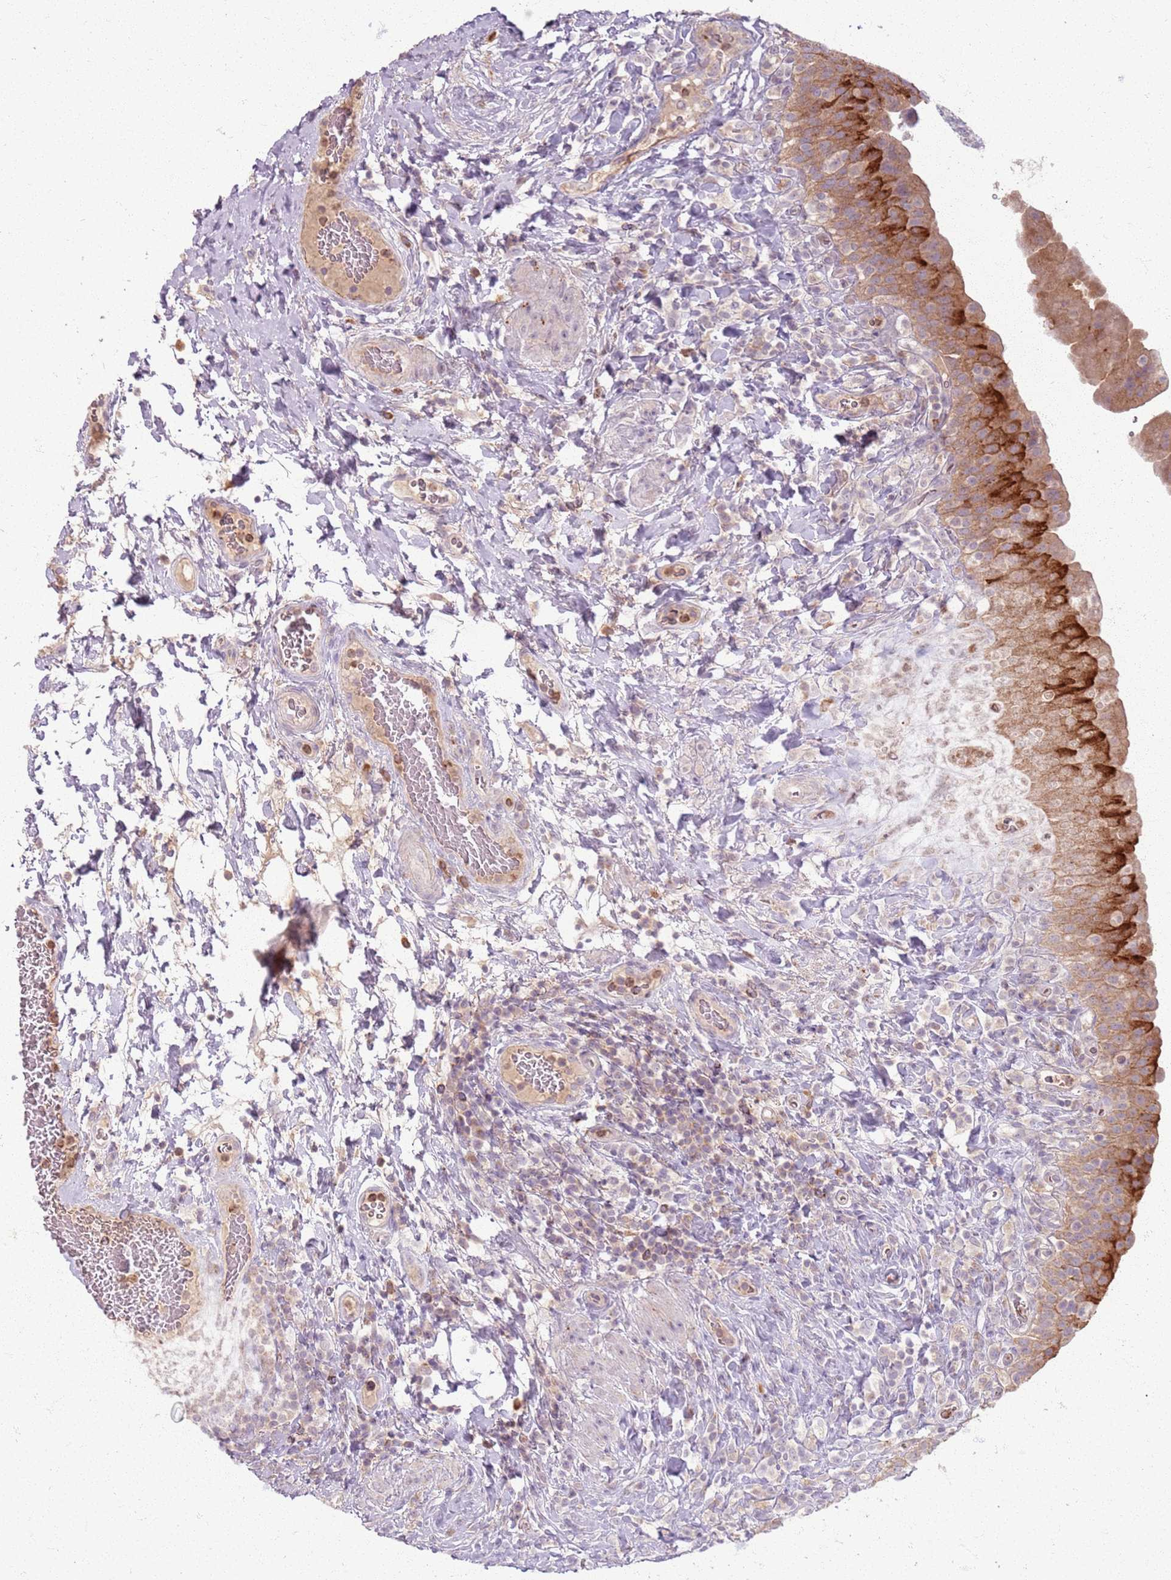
{"staining": {"intensity": "strong", "quantity": "25%-75%", "location": "cytoplasmic/membranous"}, "tissue": "urinary bladder", "cell_type": "Urothelial cells", "image_type": "normal", "snomed": [{"axis": "morphology", "description": "Normal tissue, NOS"}, {"axis": "morphology", "description": "Inflammation, NOS"}, {"axis": "topography", "description": "Urinary bladder"}], "caption": "This photomicrograph displays immunohistochemistry staining of unremarkable urinary bladder, with high strong cytoplasmic/membranous positivity in about 25%-75% of urothelial cells.", "gene": "ZDHHC2", "patient": {"sex": "male", "age": 64}}